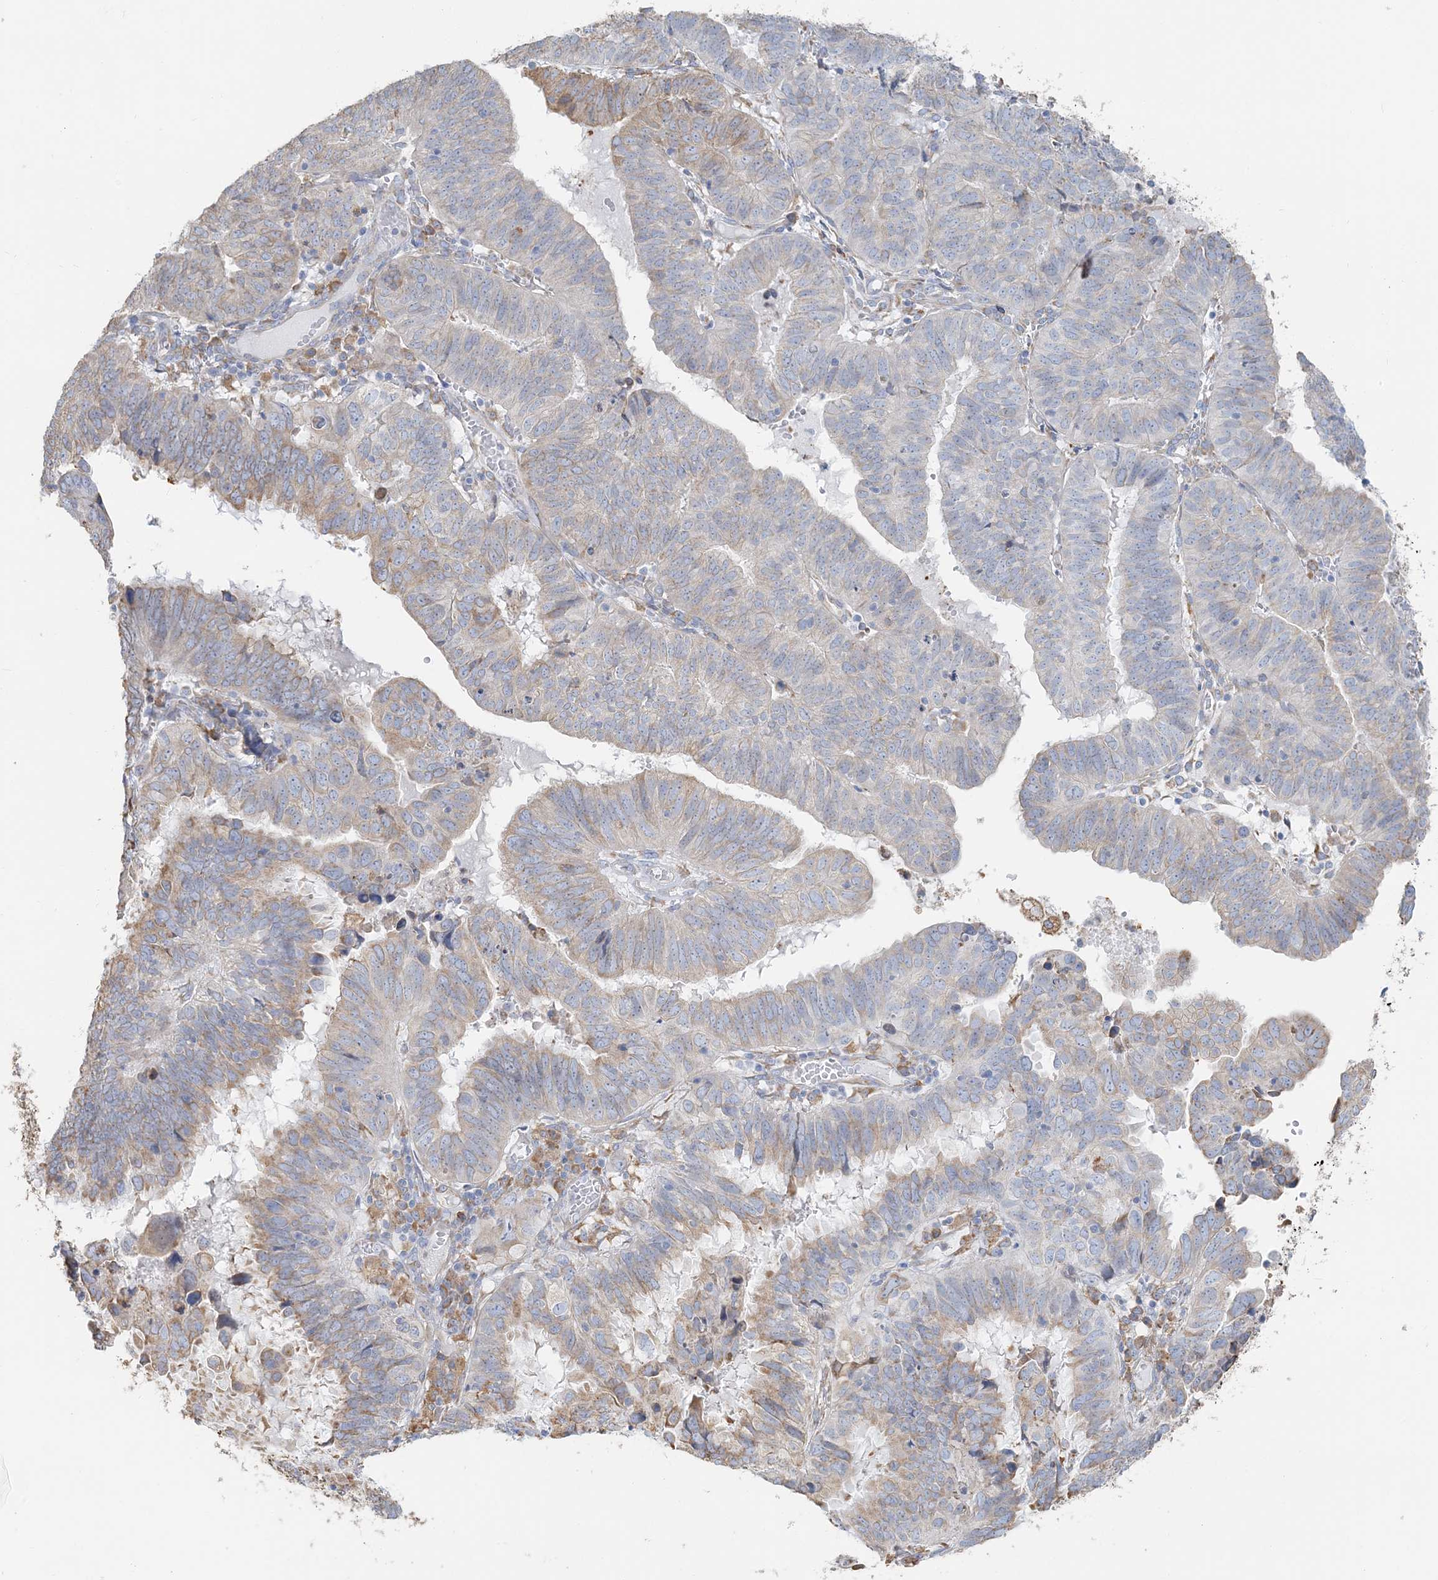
{"staining": {"intensity": "weak", "quantity": "25%-75%", "location": "cytoplasmic/membranous"}, "tissue": "endometrial cancer", "cell_type": "Tumor cells", "image_type": "cancer", "snomed": [{"axis": "morphology", "description": "Adenocarcinoma, NOS"}, {"axis": "topography", "description": "Uterus"}], "caption": "The immunohistochemical stain labels weak cytoplasmic/membranous expression in tumor cells of endometrial cancer tissue.", "gene": "TBC1D5", "patient": {"sex": "female", "age": 77}}